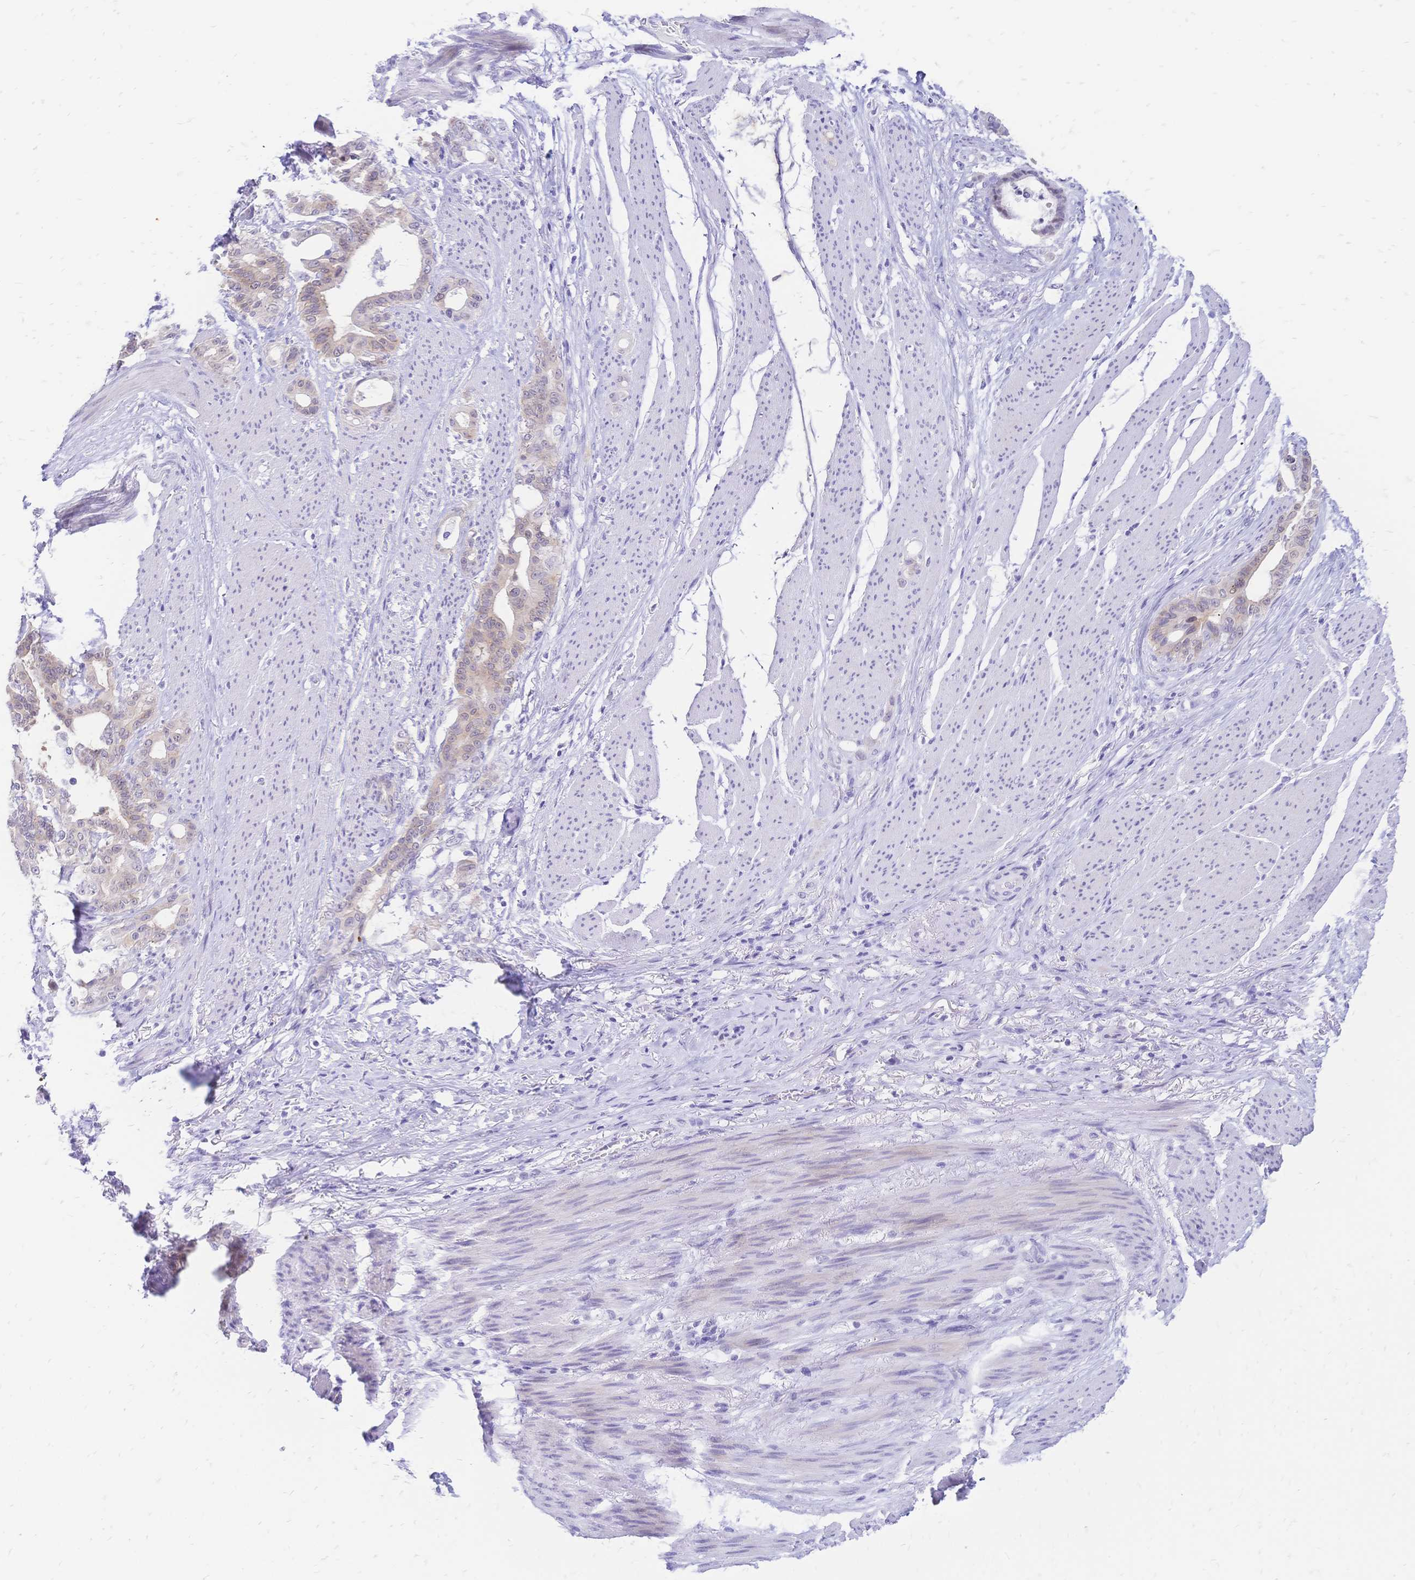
{"staining": {"intensity": "weak", "quantity": "<25%", "location": "cytoplasmic/membranous"}, "tissue": "stomach cancer", "cell_type": "Tumor cells", "image_type": "cancer", "snomed": [{"axis": "morphology", "description": "Normal tissue, NOS"}, {"axis": "morphology", "description": "Adenocarcinoma, NOS"}, {"axis": "topography", "description": "Esophagus"}, {"axis": "topography", "description": "Stomach, upper"}], "caption": "Stomach cancer was stained to show a protein in brown. There is no significant expression in tumor cells. (IHC, brightfield microscopy, high magnification).", "gene": "GRB7", "patient": {"sex": "male", "age": 62}}